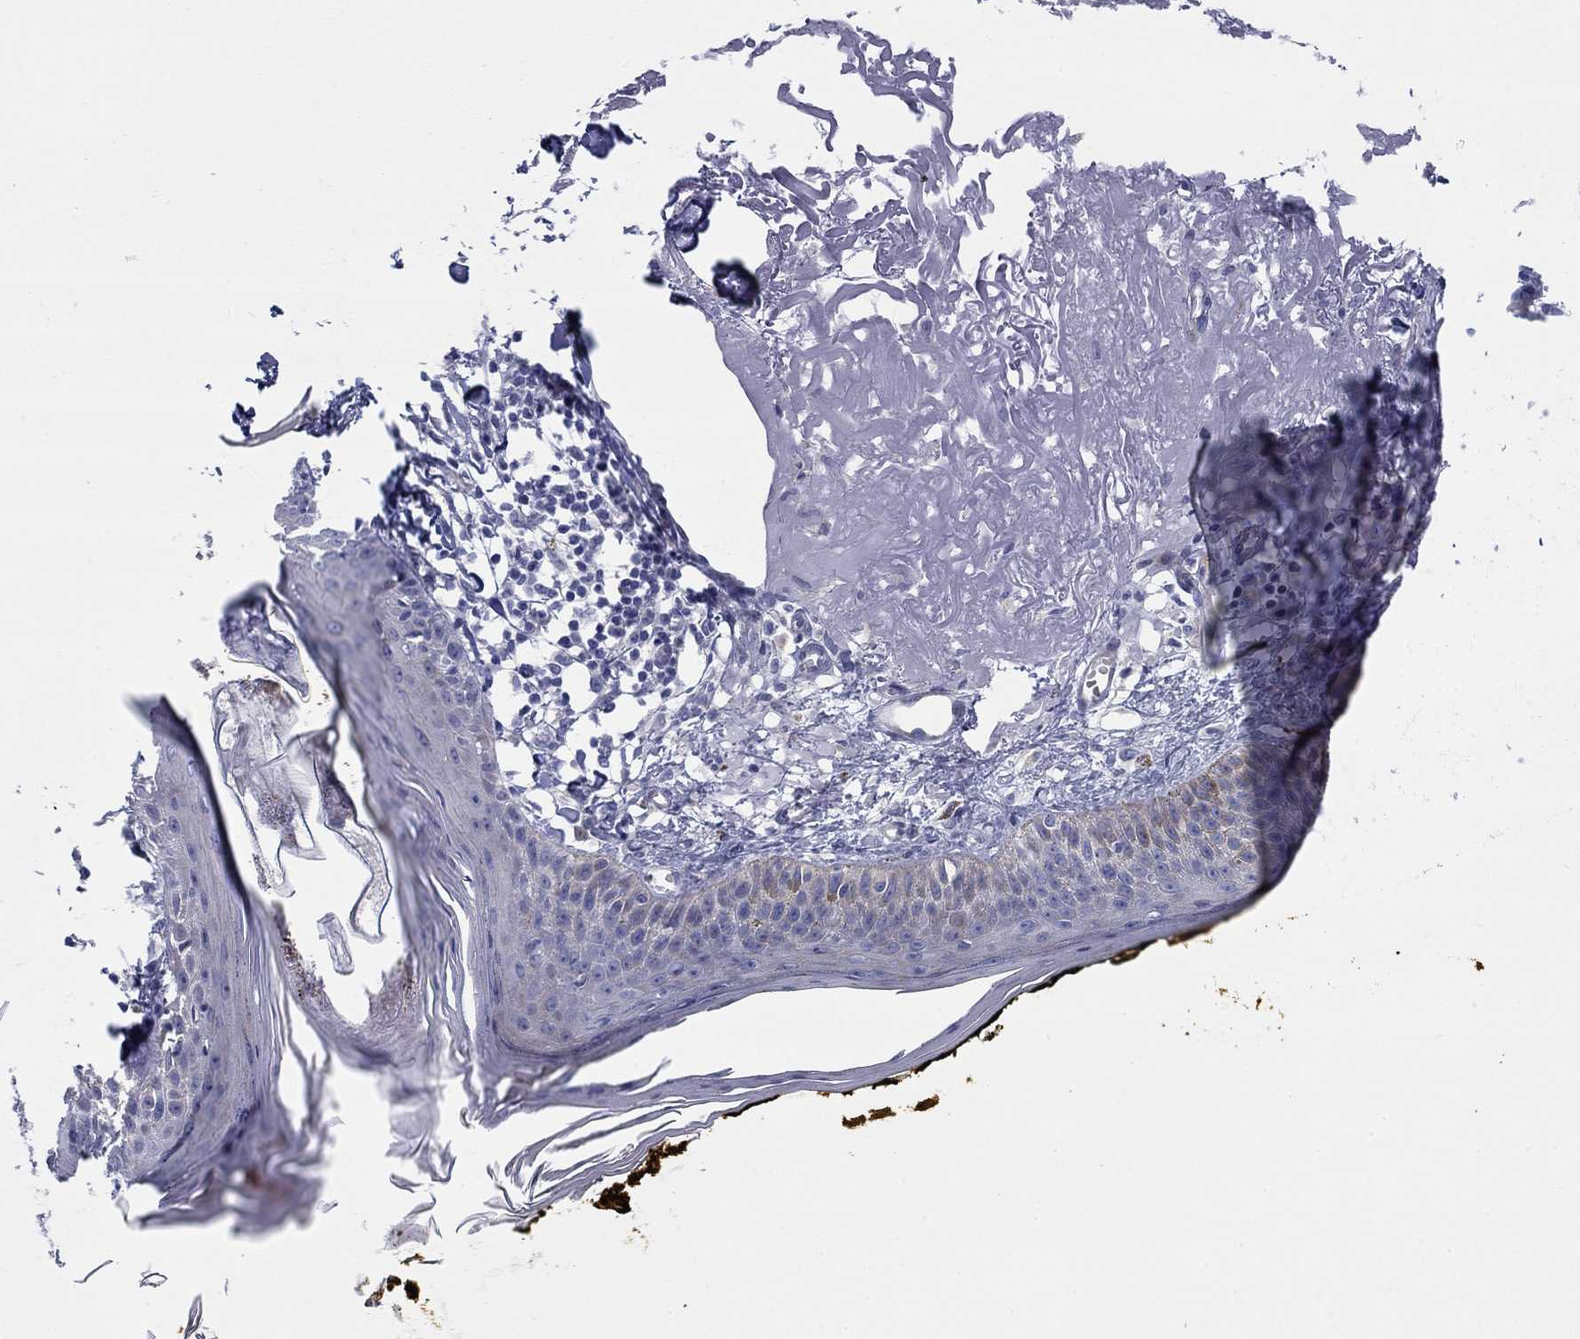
{"staining": {"intensity": "negative", "quantity": "none", "location": "none"}, "tissue": "skin", "cell_type": "Fibroblasts", "image_type": "normal", "snomed": [{"axis": "morphology", "description": "Normal tissue, NOS"}, {"axis": "topography", "description": "Skin"}], "caption": "This is an IHC photomicrograph of normal human skin. There is no positivity in fibroblasts.", "gene": "SVEP1", "patient": {"sex": "male", "age": 76}}